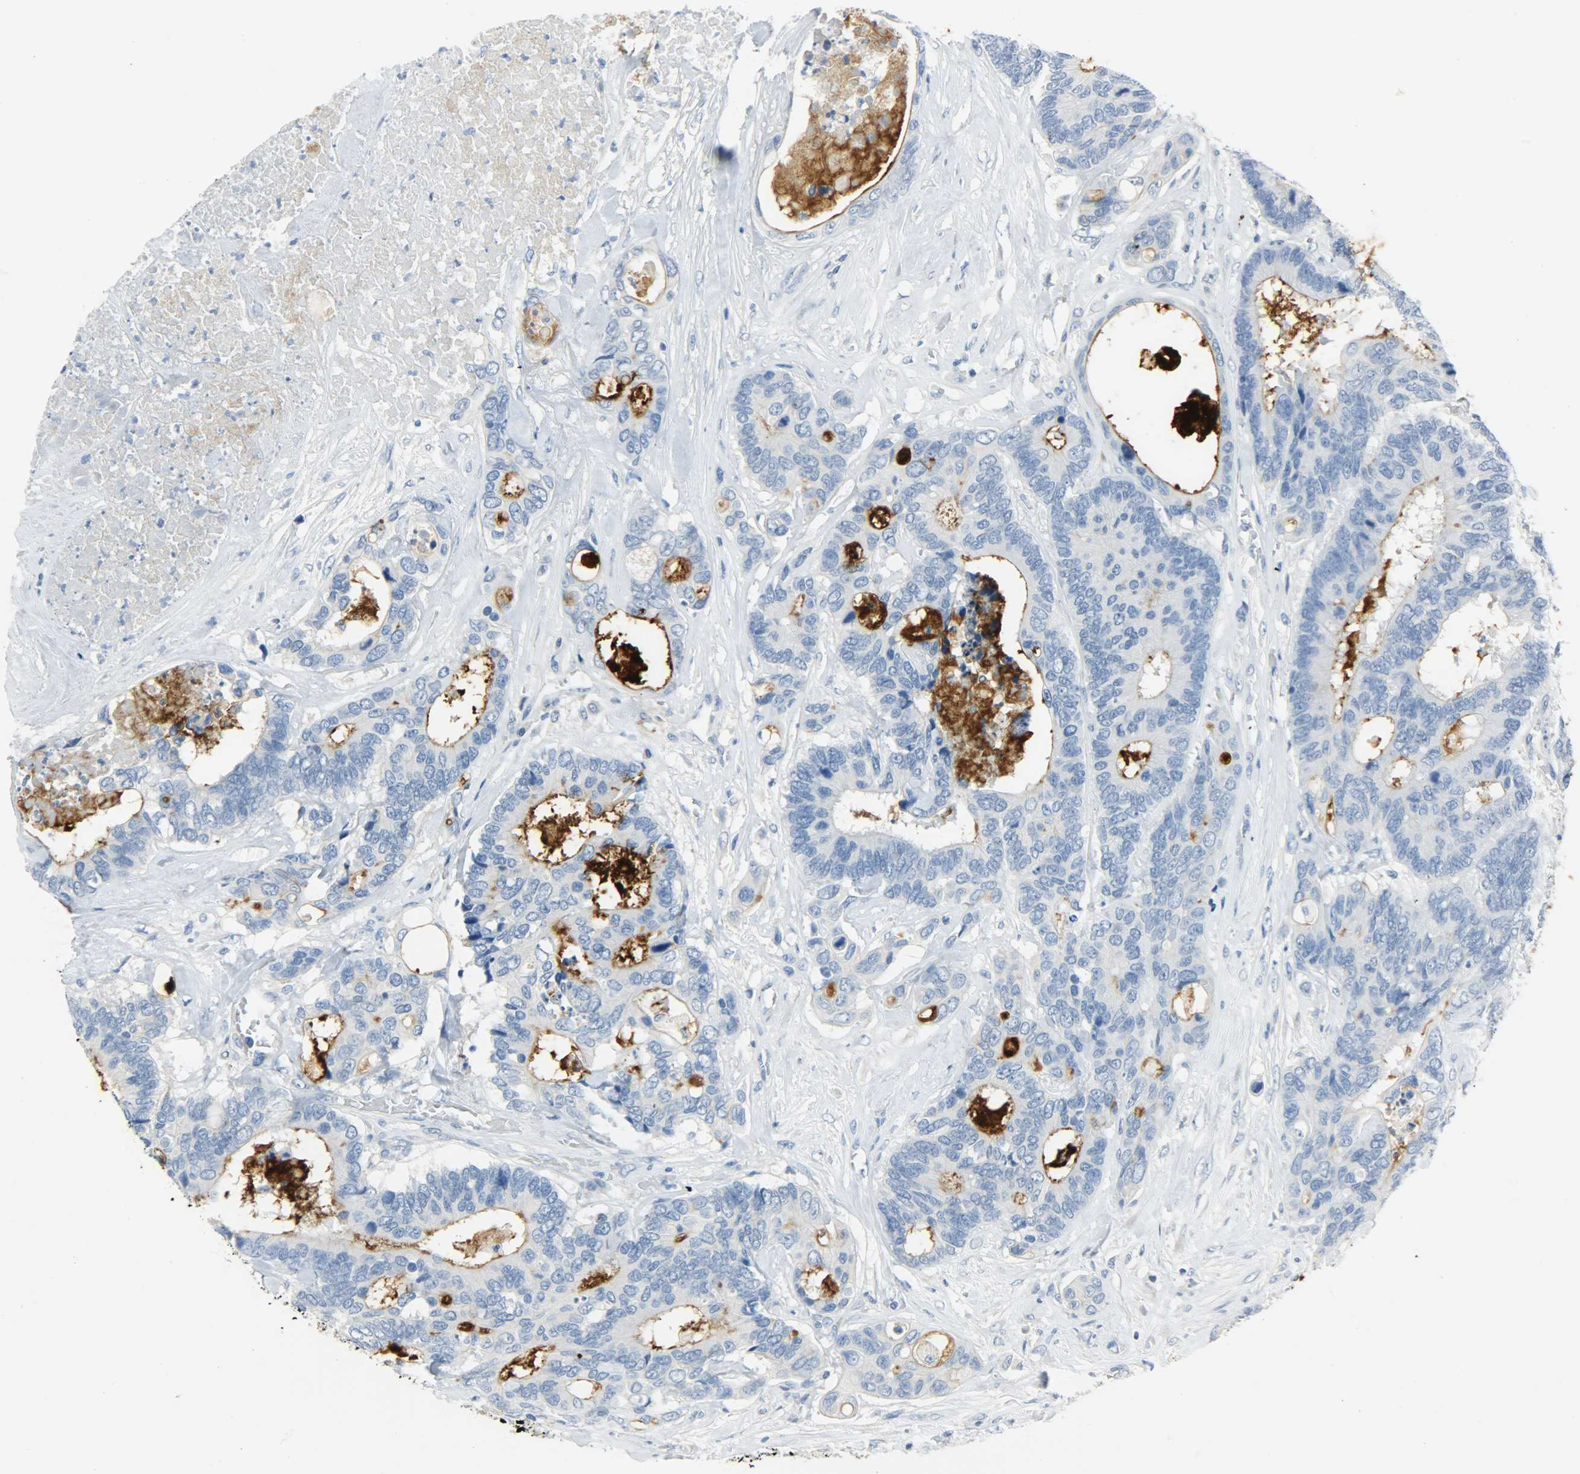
{"staining": {"intensity": "strong", "quantity": "25%-75%", "location": "cytoplasmic/membranous"}, "tissue": "colorectal cancer", "cell_type": "Tumor cells", "image_type": "cancer", "snomed": [{"axis": "morphology", "description": "Adenocarcinoma, NOS"}, {"axis": "topography", "description": "Rectum"}], "caption": "Strong cytoplasmic/membranous protein staining is seen in about 25%-75% of tumor cells in colorectal cancer.", "gene": "PROM1", "patient": {"sex": "male", "age": 55}}